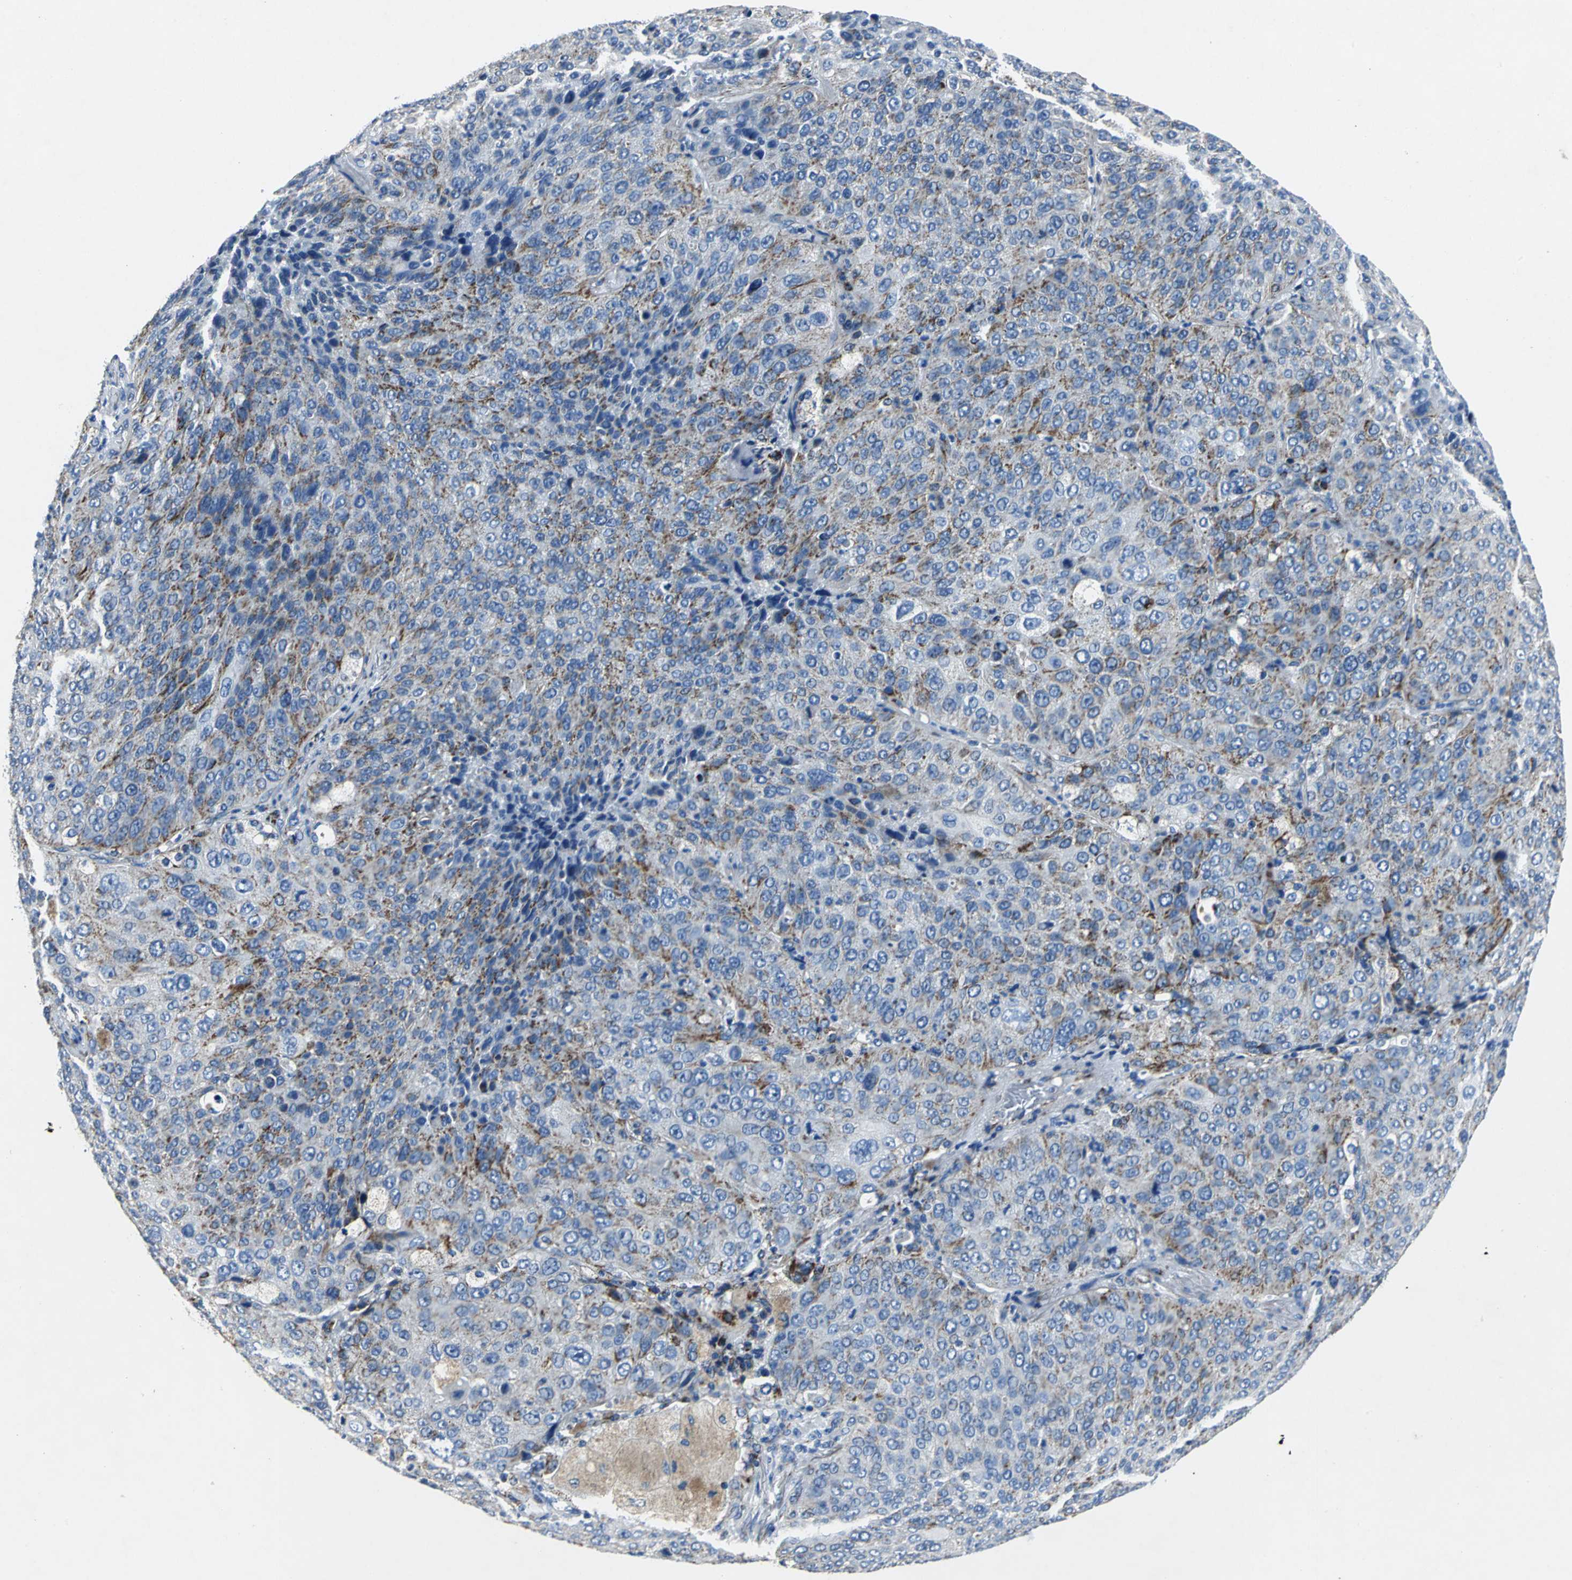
{"staining": {"intensity": "weak", "quantity": ">75%", "location": "cytoplasmic/membranous"}, "tissue": "lung cancer", "cell_type": "Tumor cells", "image_type": "cancer", "snomed": [{"axis": "morphology", "description": "Squamous cell carcinoma, NOS"}, {"axis": "topography", "description": "Lung"}], "caption": "Protein analysis of lung cancer tissue reveals weak cytoplasmic/membranous expression in approximately >75% of tumor cells. The staining is performed using DAB brown chromogen to label protein expression. The nuclei are counter-stained blue using hematoxylin.", "gene": "IFI6", "patient": {"sex": "male", "age": 54}}